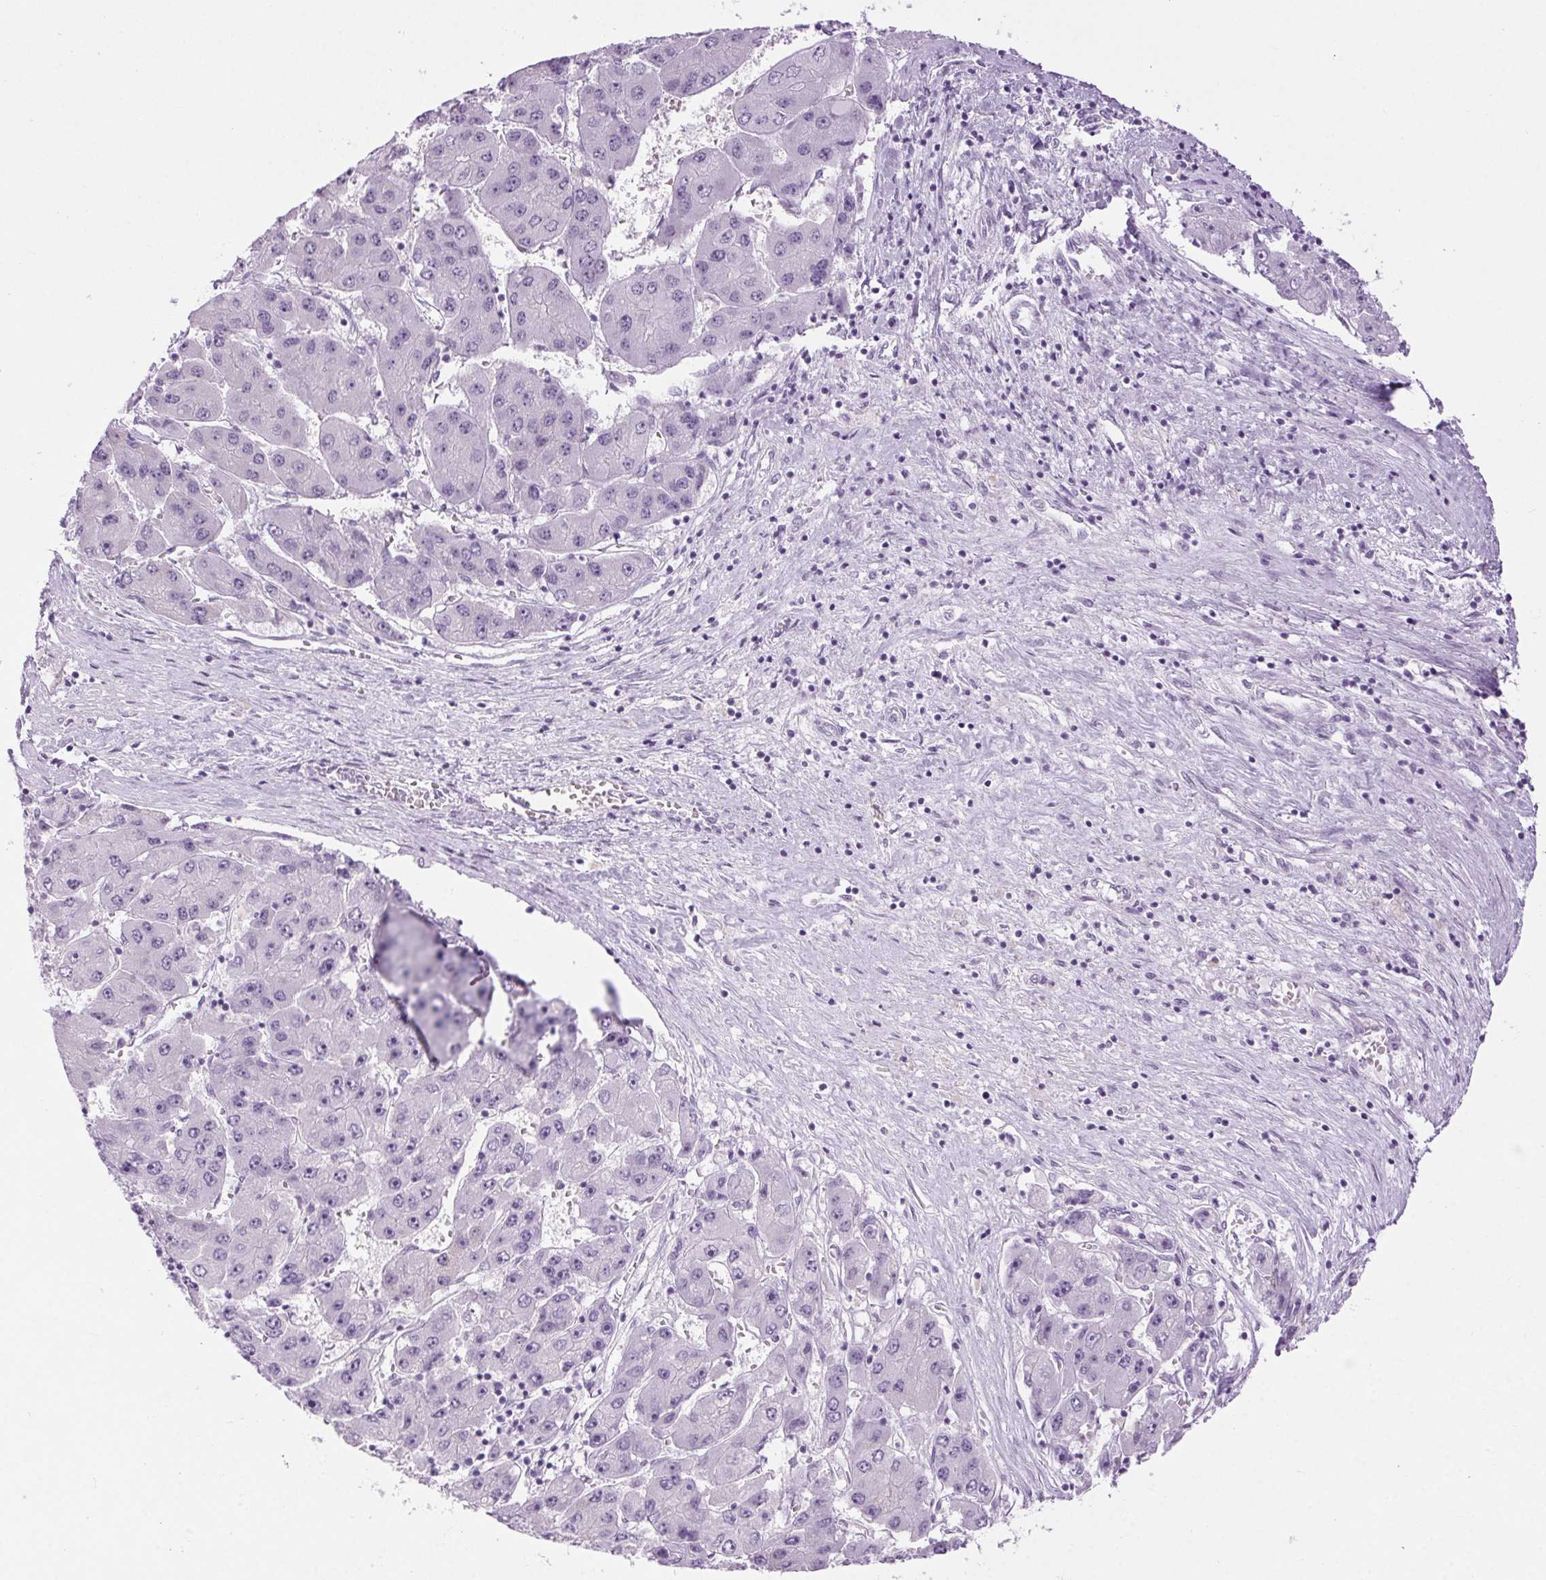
{"staining": {"intensity": "negative", "quantity": "none", "location": "none"}, "tissue": "liver cancer", "cell_type": "Tumor cells", "image_type": "cancer", "snomed": [{"axis": "morphology", "description": "Carcinoma, Hepatocellular, NOS"}, {"axis": "topography", "description": "Liver"}], "caption": "Human hepatocellular carcinoma (liver) stained for a protein using immunohistochemistry demonstrates no positivity in tumor cells.", "gene": "BEND2", "patient": {"sex": "female", "age": 61}}